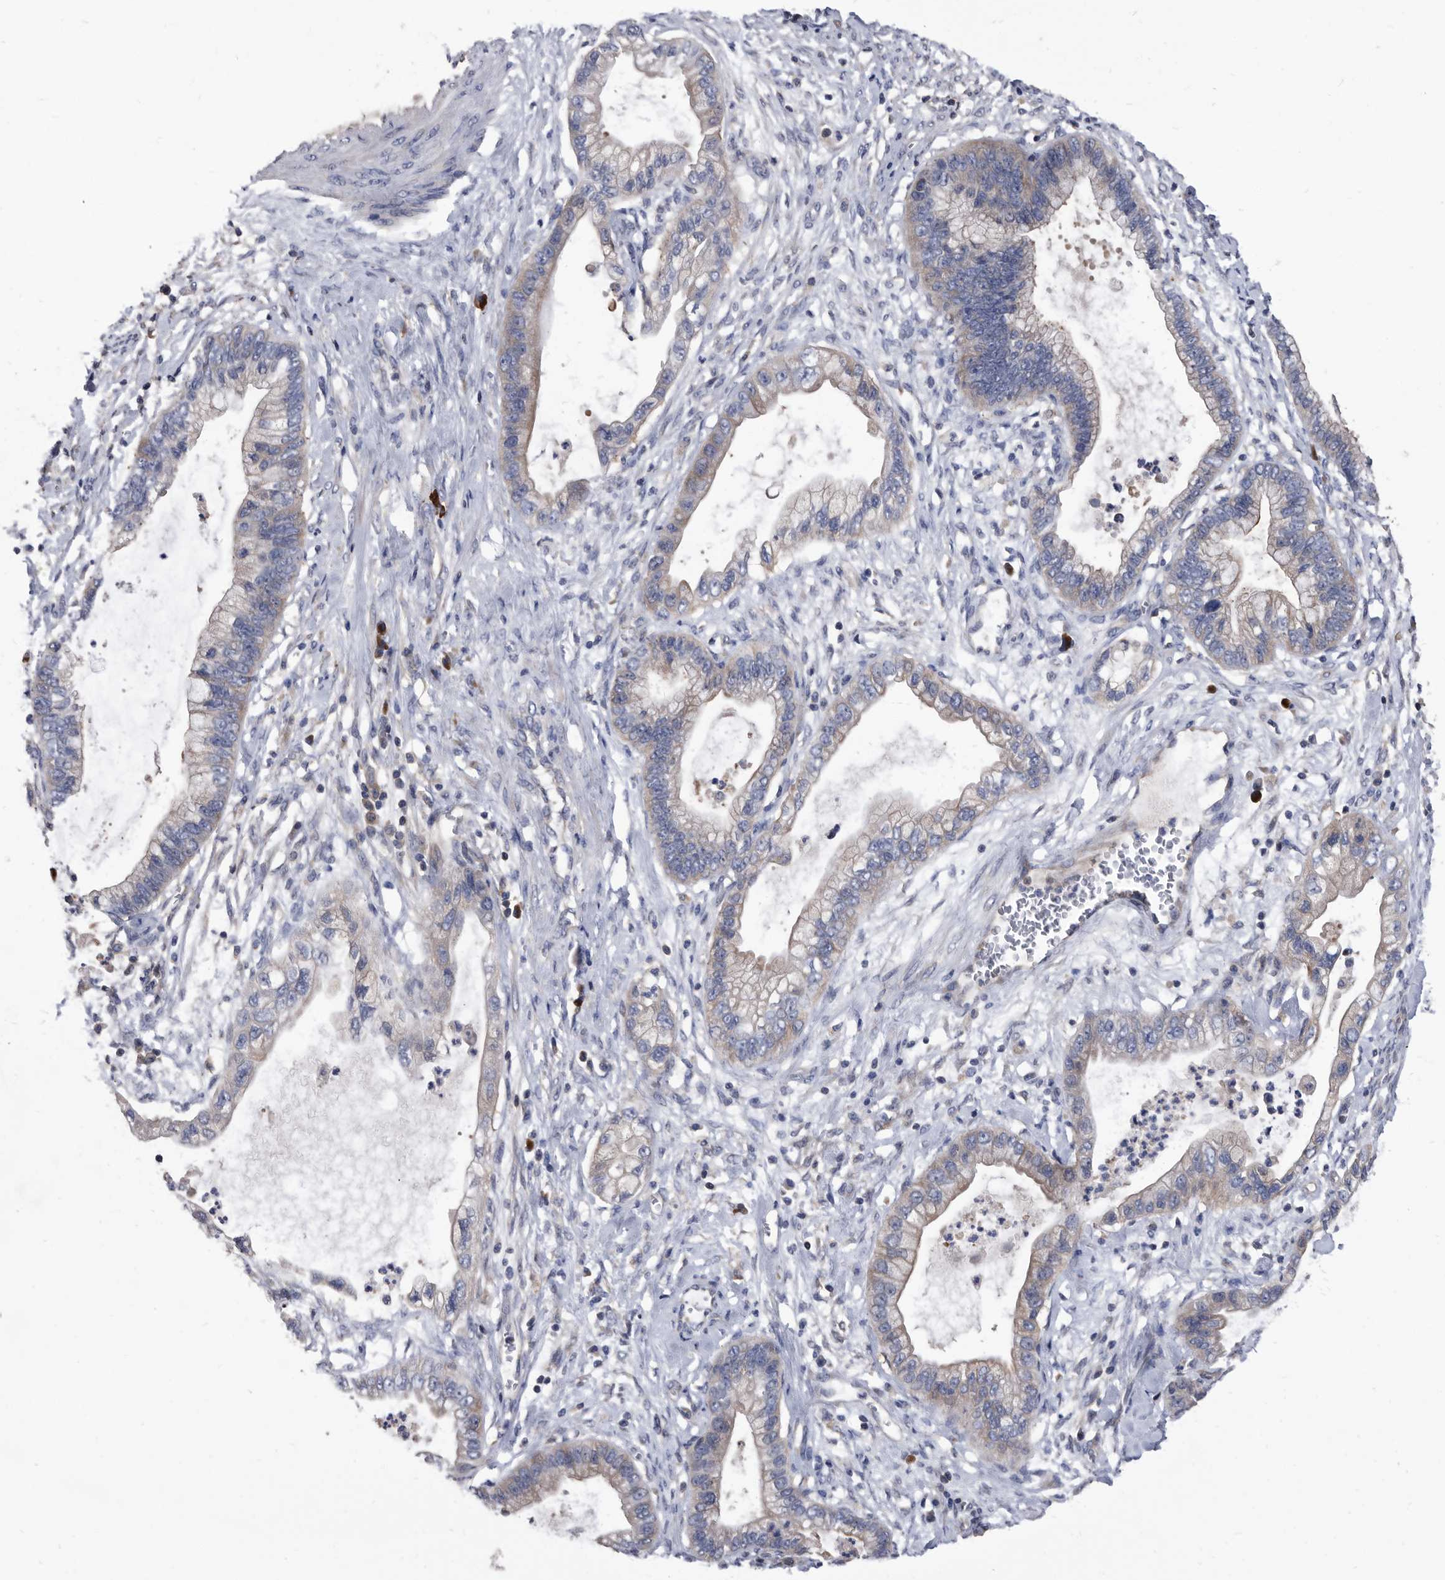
{"staining": {"intensity": "weak", "quantity": ">75%", "location": "cytoplasmic/membranous"}, "tissue": "cervical cancer", "cell_type": "Tumor cells", "image_type": "cancer", "snomed": [{"axis": "morphology", "description": "Adenocarcinoma, NOS"}, {"axis": "topography", "description": "Cervix"}], "caption": "Immunohistochemistry histopathology image of cervical adenocarcinoma stained for a protein (brown), which displays low levels of weak cytoplasmic/membranous staining in about >75% of tumor cells.", "gene": "DTNBP1", "patient": {"sex": "female", "age": 44}}